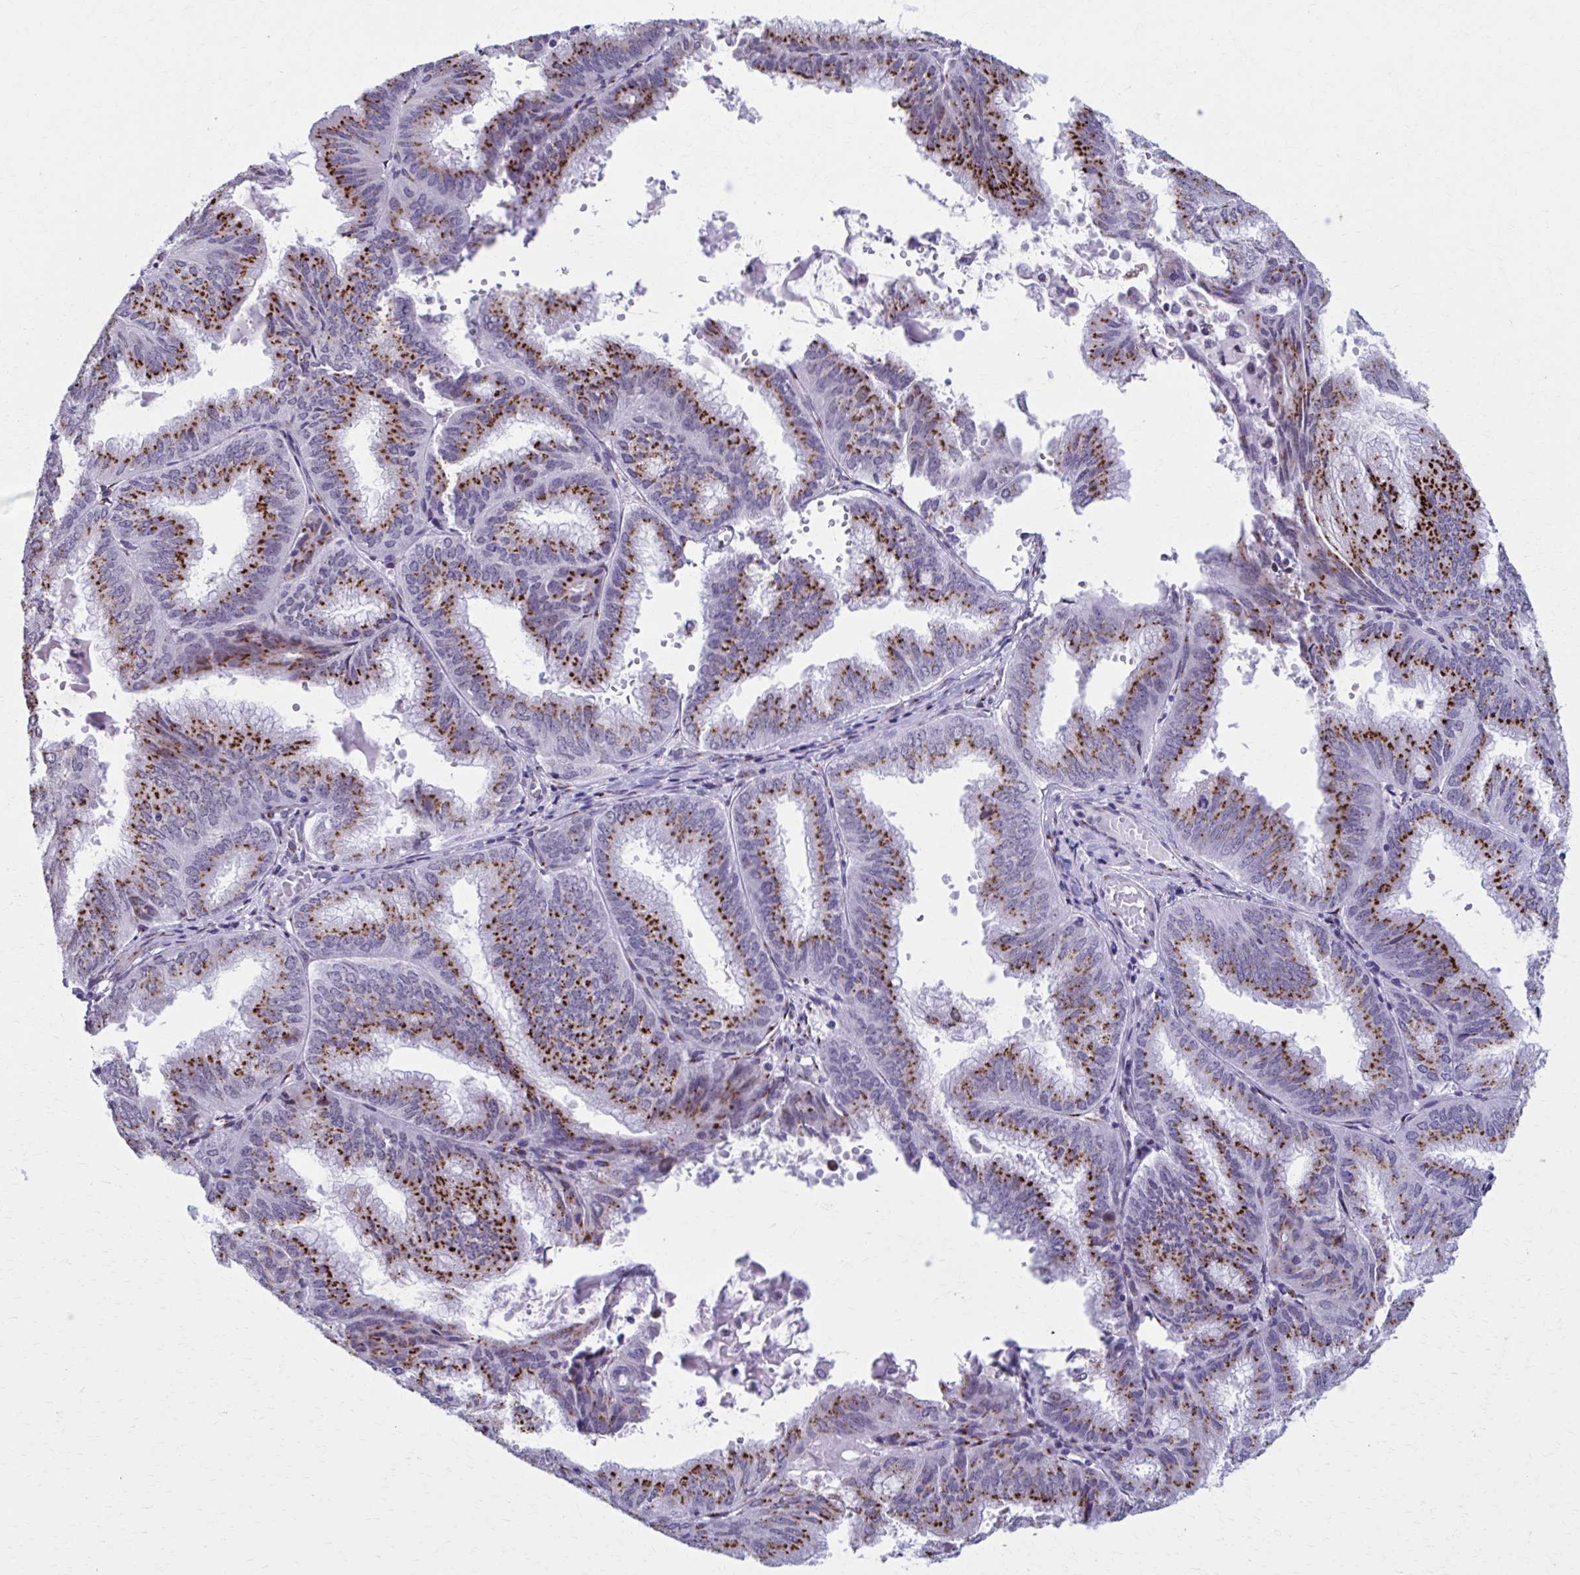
{"staining": {"intensity": "strong", "quantity": ">75%", "location": "cytoplasmic/membranous"}, "tissue": "endometrial cancer", "cell_type": "Tumor cells", "image_type": "cancer", "snomed": [{"axis": "morphology", "description": "Adenocarcinoma, NOS"}, {"axis": "topography", "description": "Endometrium"}], "caption": "The immunohistochemical stain labels strong cytoplasmic/membranous expression in tumor cells of endometrial cancer tissue.", "gene": "ZNF682", "patient": {"sex": "female", "age": 49}}